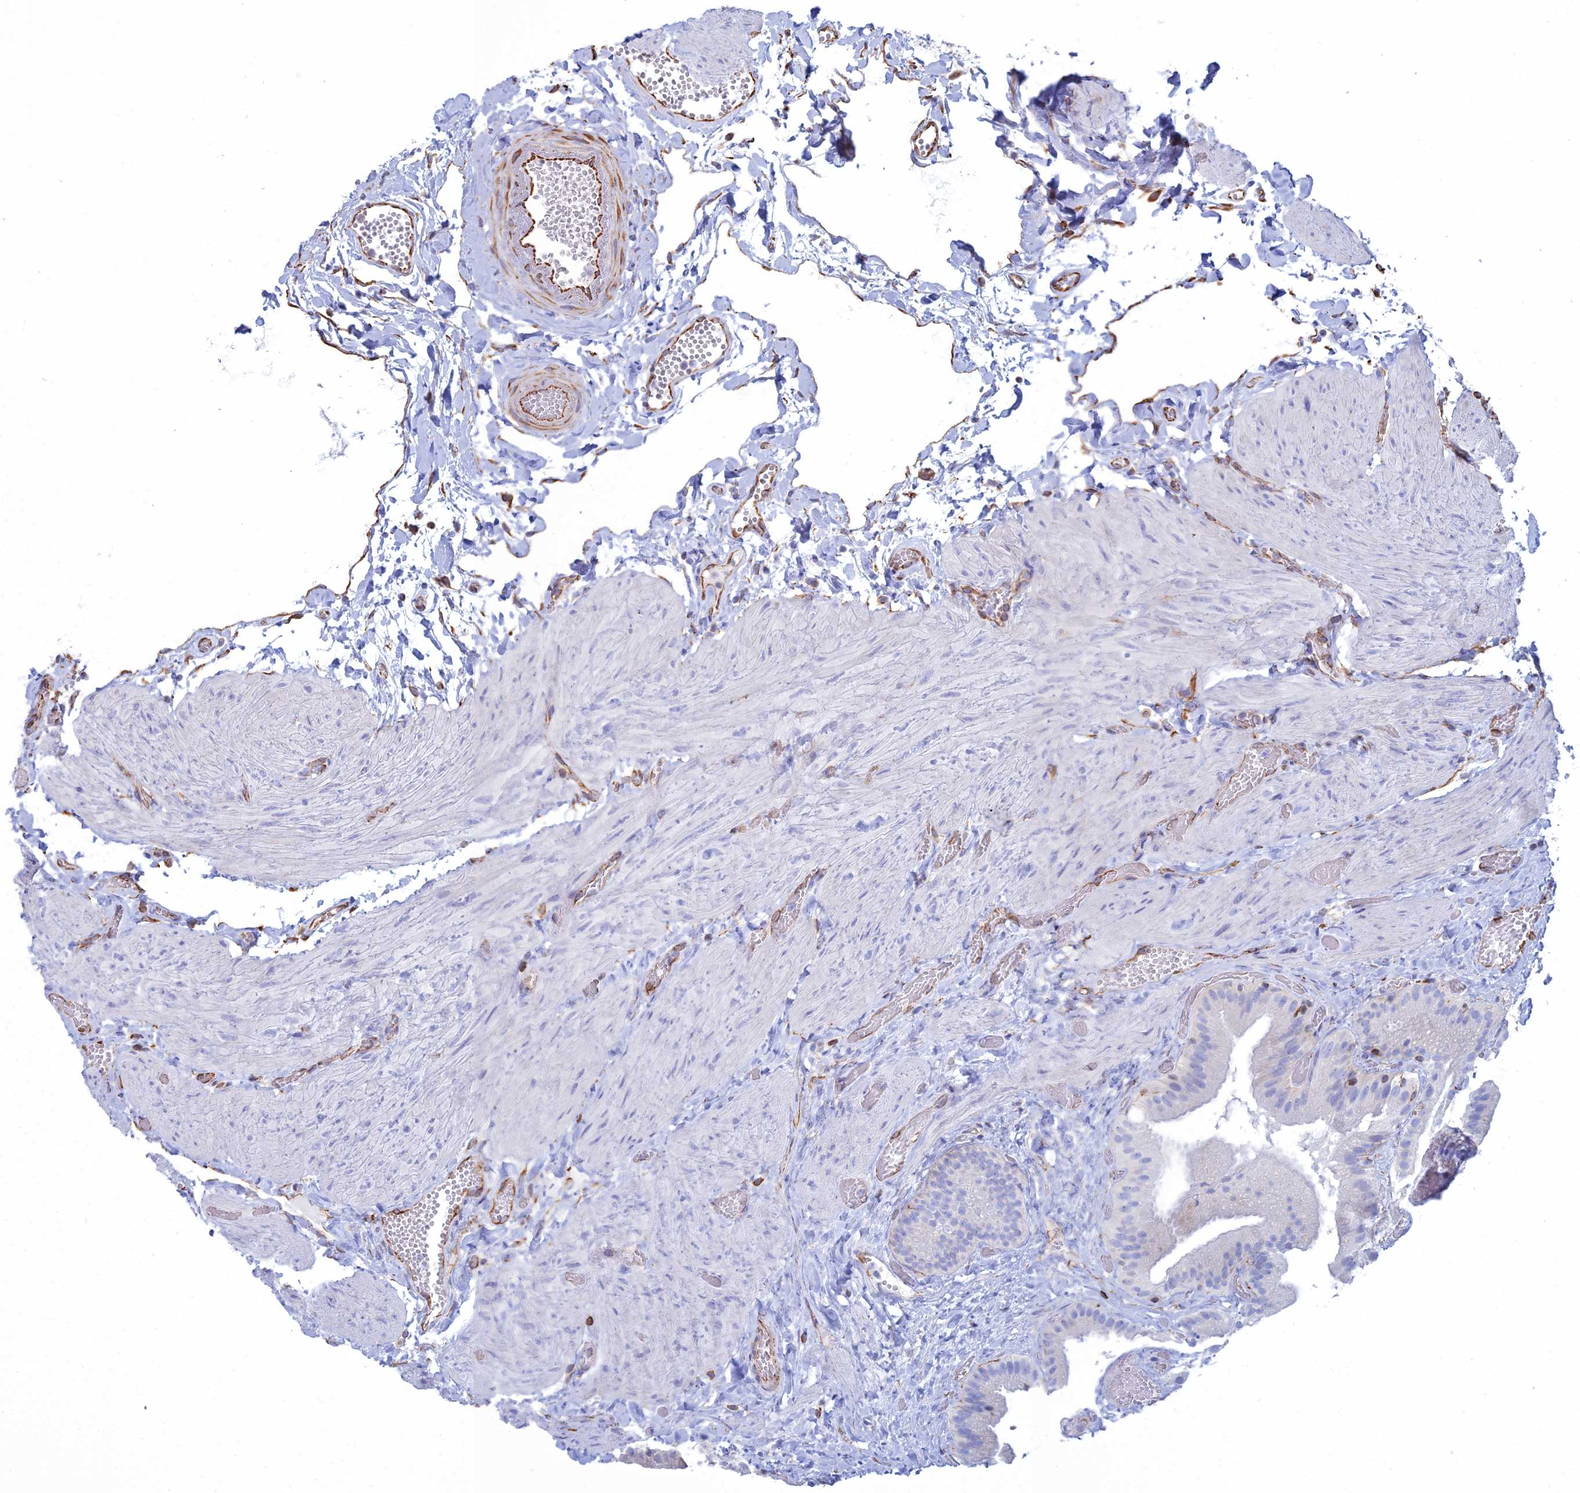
{"staining": {"intensity": "negative", "quantity": "none", "location": "none"}, "tissue": "gallbladder", "cell_type": "Glandular cells", "image_type": "normal", "snomed": [{"axis": "morphology", "description": "Normal tissue, NOS"}, {"axis": "topography", "description": "Gallbladder"}], "caption": "IHC of normal human gallbladder reveals no positivity in glandular cells.", "gene": "CLVS2", "patient": {"sex": "female", "age": 64}}